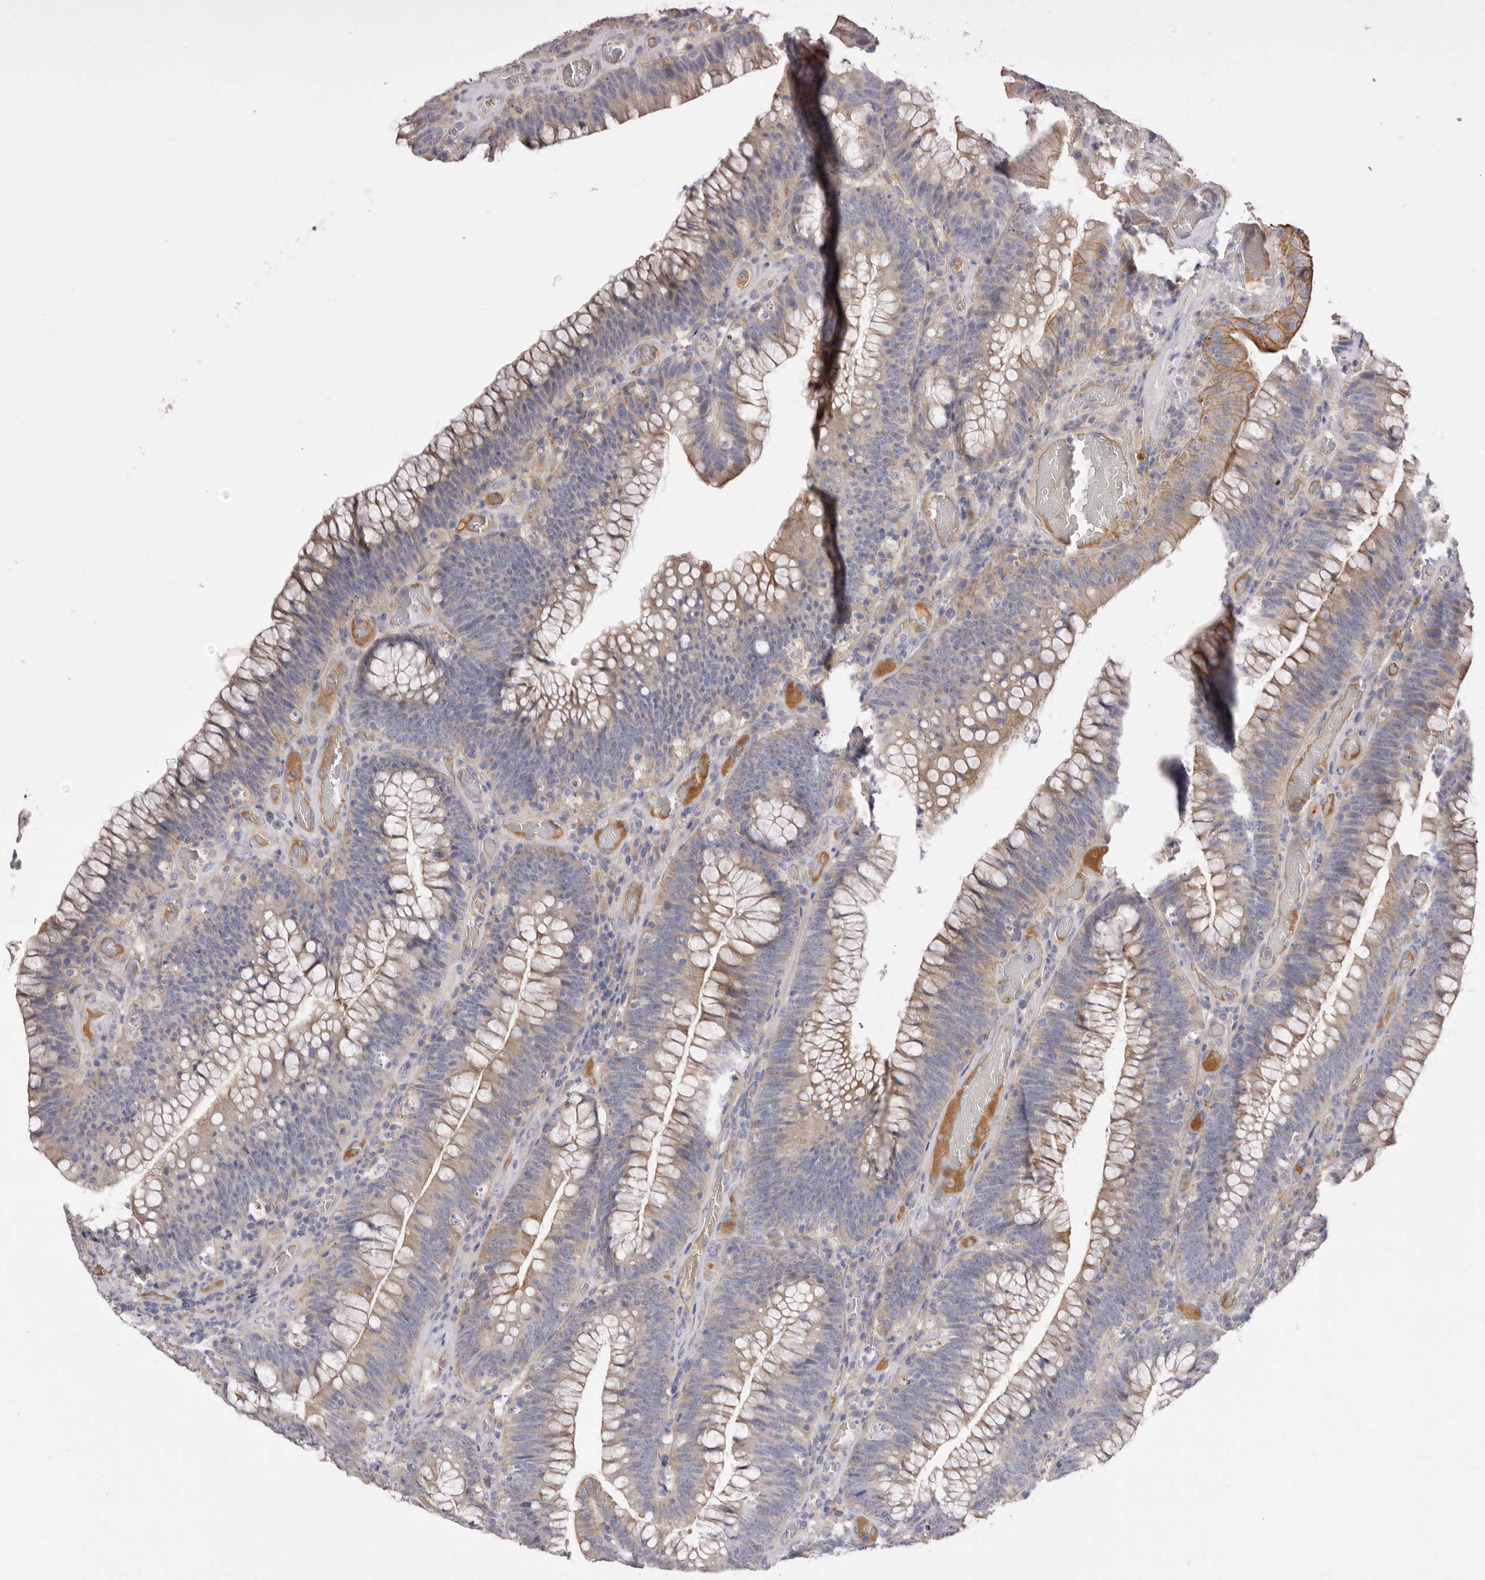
{"staining": {"intensity": "moderate", "quantity": "25%-75%", "location": "cytoplasmic/membranous"}, "tissue": "colorectal cancer", "cell_type": "Tumor cells", "image_type": "cancer", "snomed": [{"axis": "morphology", "description": "Normal tissue, NOS"}, {"axis": "topography", "description": "Colon"}], "caption": "IHC of human colorectal cancer exhibits medium levels of moderate cytoplasmic/membranous expression in about 25%-75% of tumor cells.", "gene": "STK16", "patient": {"sex": "female", "age": 82}}